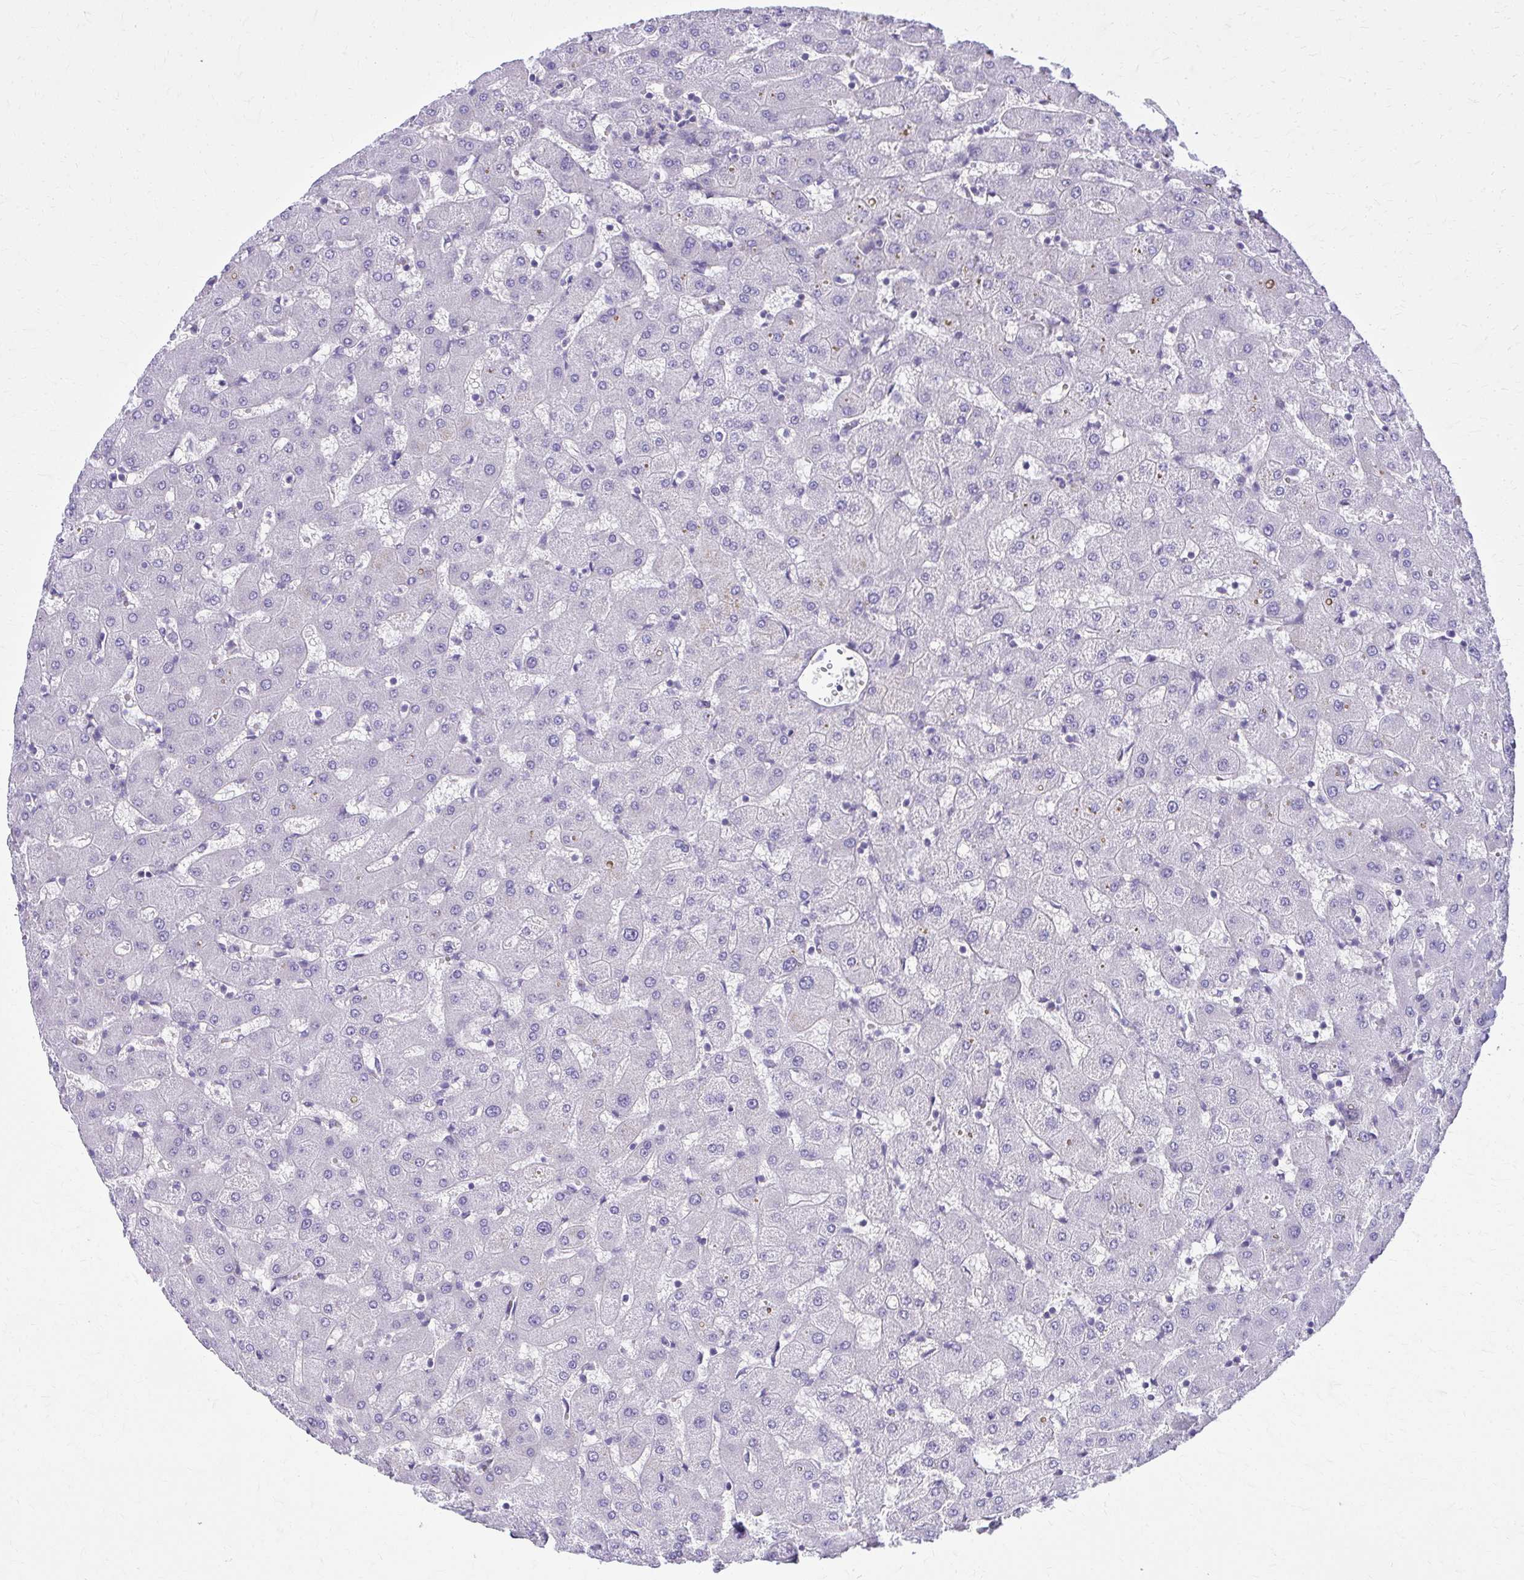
{"staining": {"intensity": "negative", "quantity": "none", "location": "none"}, "tissue": "liver", "cell_type": "Cholangiocytes", "image_type": "normal", "snomed": [{"axis": "morphology", "description": "Normal tissue, NOS"}, {"axis": "topography", "description": "Liver"}], "caption": "Human liver stained for a protein using IHC reveals no positivity in cholangiocytes.", "gene": "RUNDC3B", "patient": {"sex": "female", "age": 63}}